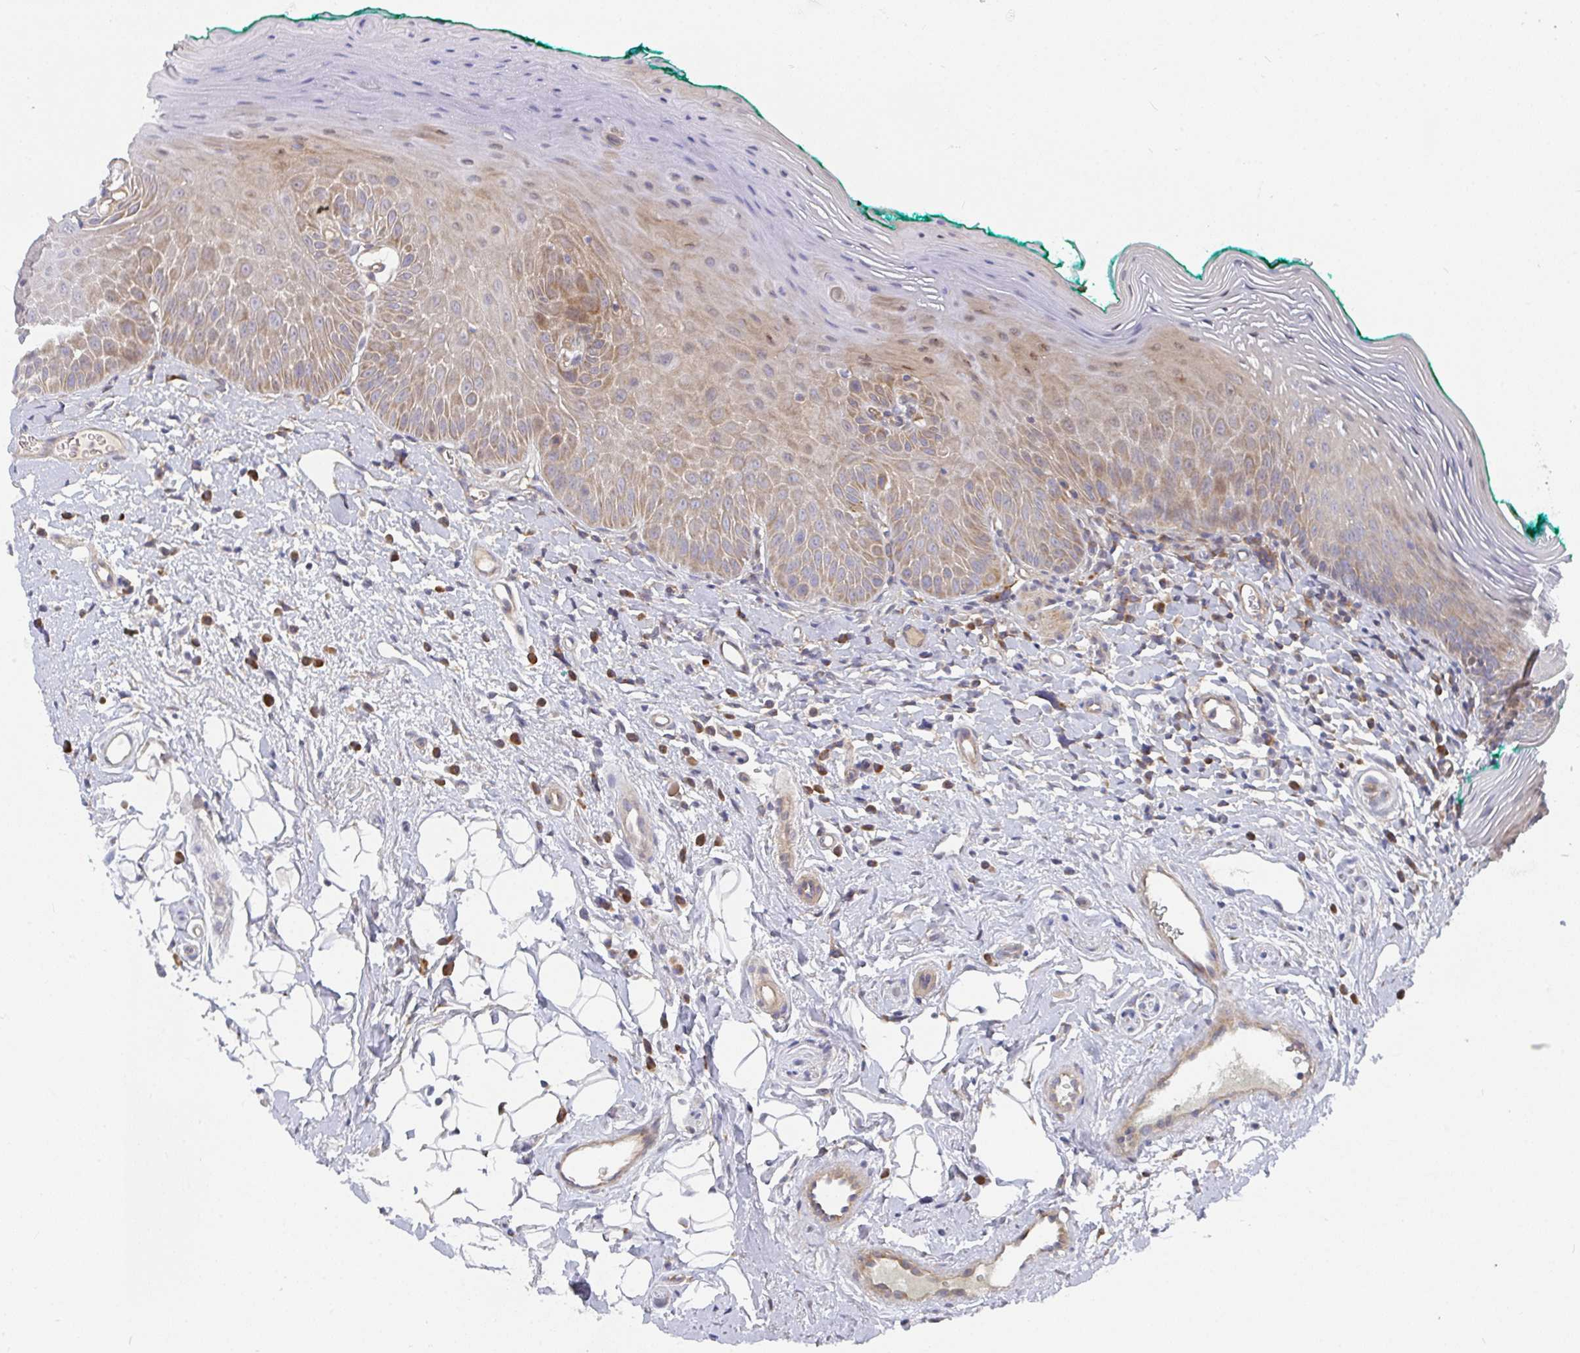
{"staining": {"intensity": "moderate", "quantity": "25%-75%", "location": "cytoplasmic/membranous"}, "tissue": "oral mucosa", "cell_type": "Squamous epithelial cells", "image_type": "normal", "snomed": [{"axis": "morphology", "description": "Normal tissue, NOS"}, {"axis": "topography", "description": "Oral tissue"}, {"axis": "topography", "description": "Tounge, NOS"}], "caption": "Immunohistochemistry (IHC) micrograph of benign human oral mucosa stained for a protein (brown), which displays medium levels of moderate cytoplasmic/membranous expression in about 25%-75% of squamous epithelial cells.", "gene": "RHEBL1", "patient": {"sex": "male", "age": 83}}